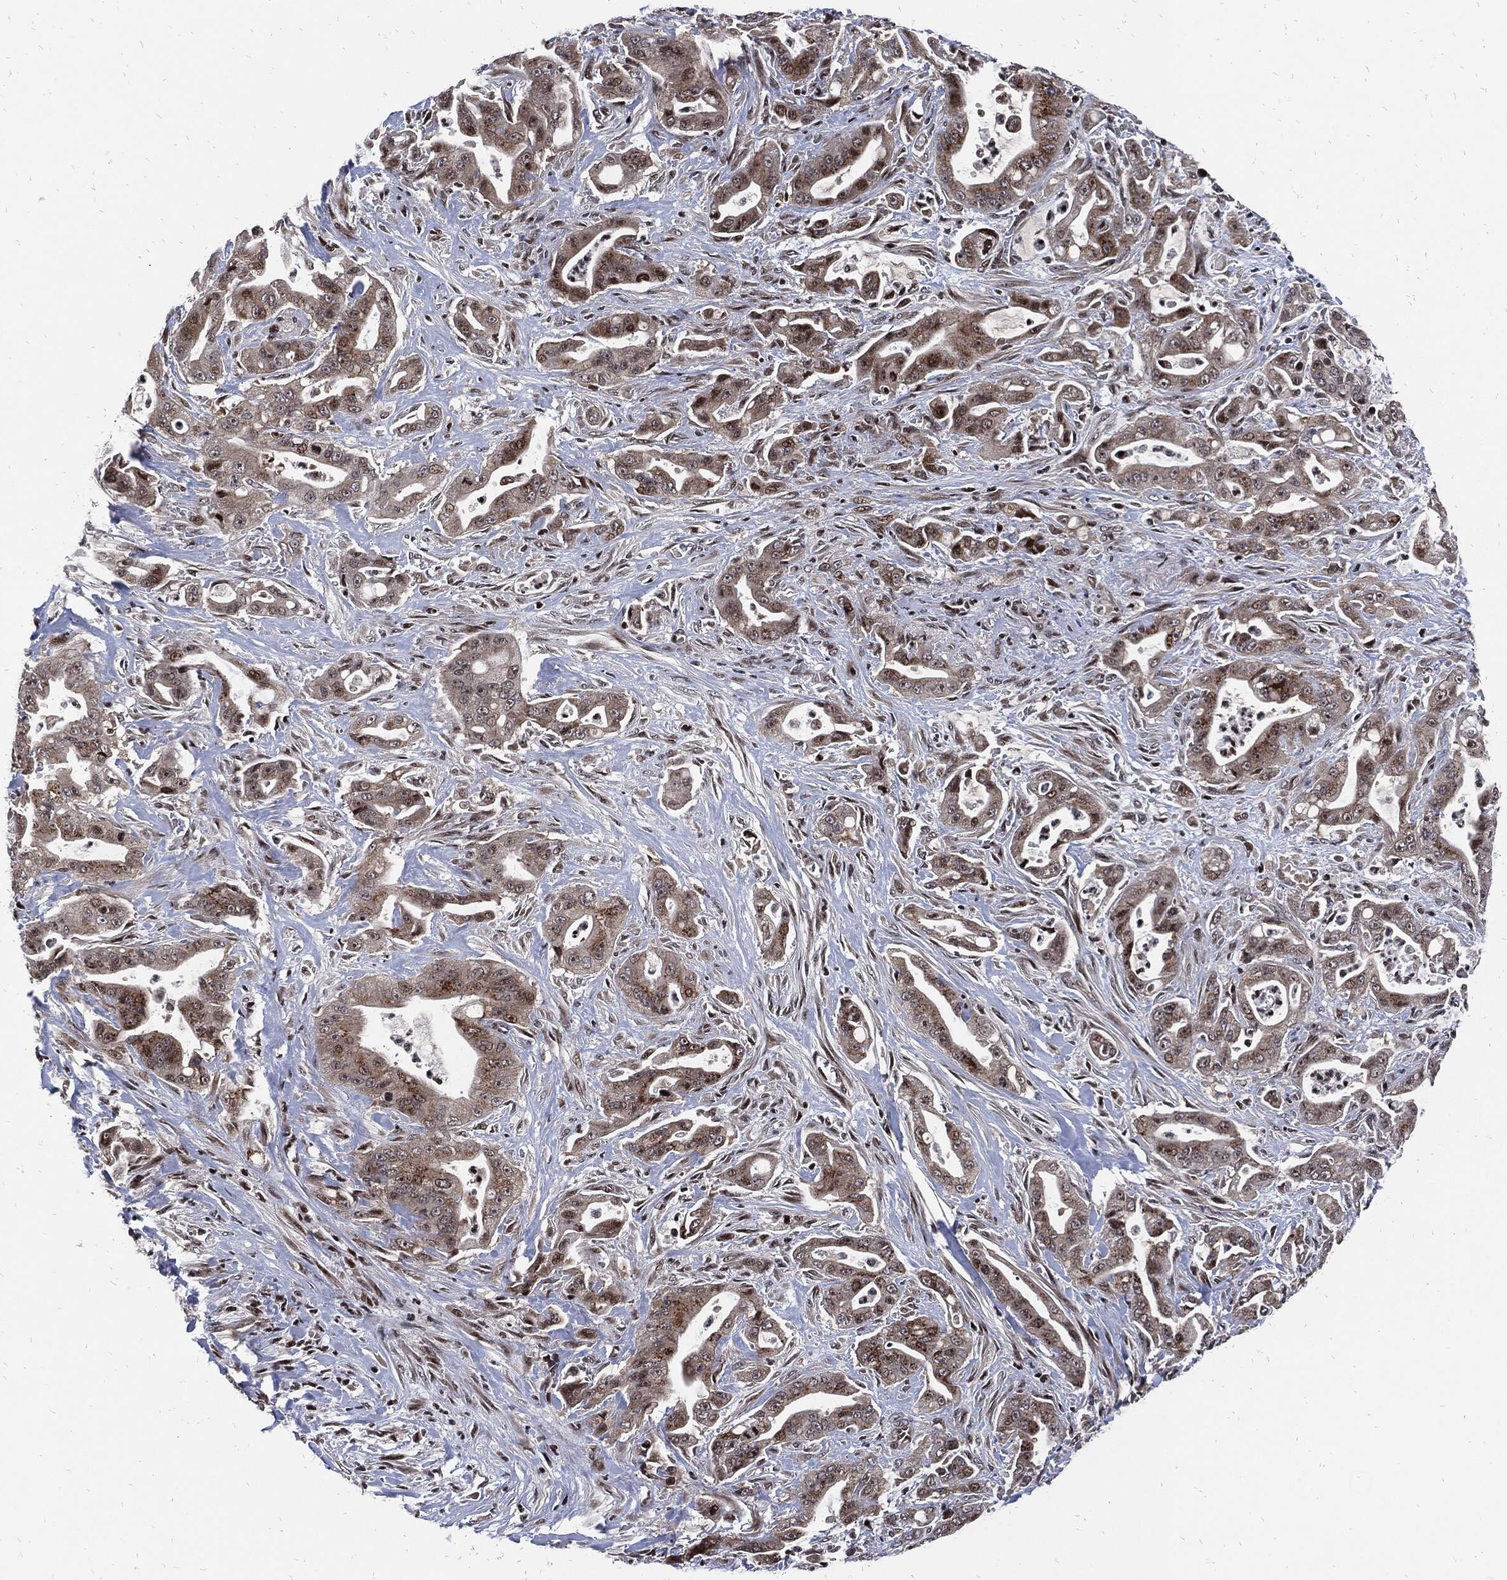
{"staining": {"intensity": "moderate", "quantity": "25%-75%", "location": "cytoplasmic/membranous"}, "tissue": "pancreatic cancer", "cell_type": "Tumor cells", "image_type": "cancer", "snomed": [{"axis": "morphology", "description": "Normal tissue, NOS"}, {"axis": "morphology", "description": "Inflammation, NOS"}, {"axis": "morphology", "description": "Adenocarcinoma, NOS"}, {"axis": "topography", "description": "Pancreas"}], "caption": "Pancreatic cancer stained for a protein demonstrates moderate cytoplasmic/membranous positivity in tumor cells.", "gene": "ZNF775", "patient": {"sex": "male", "age": 57}}